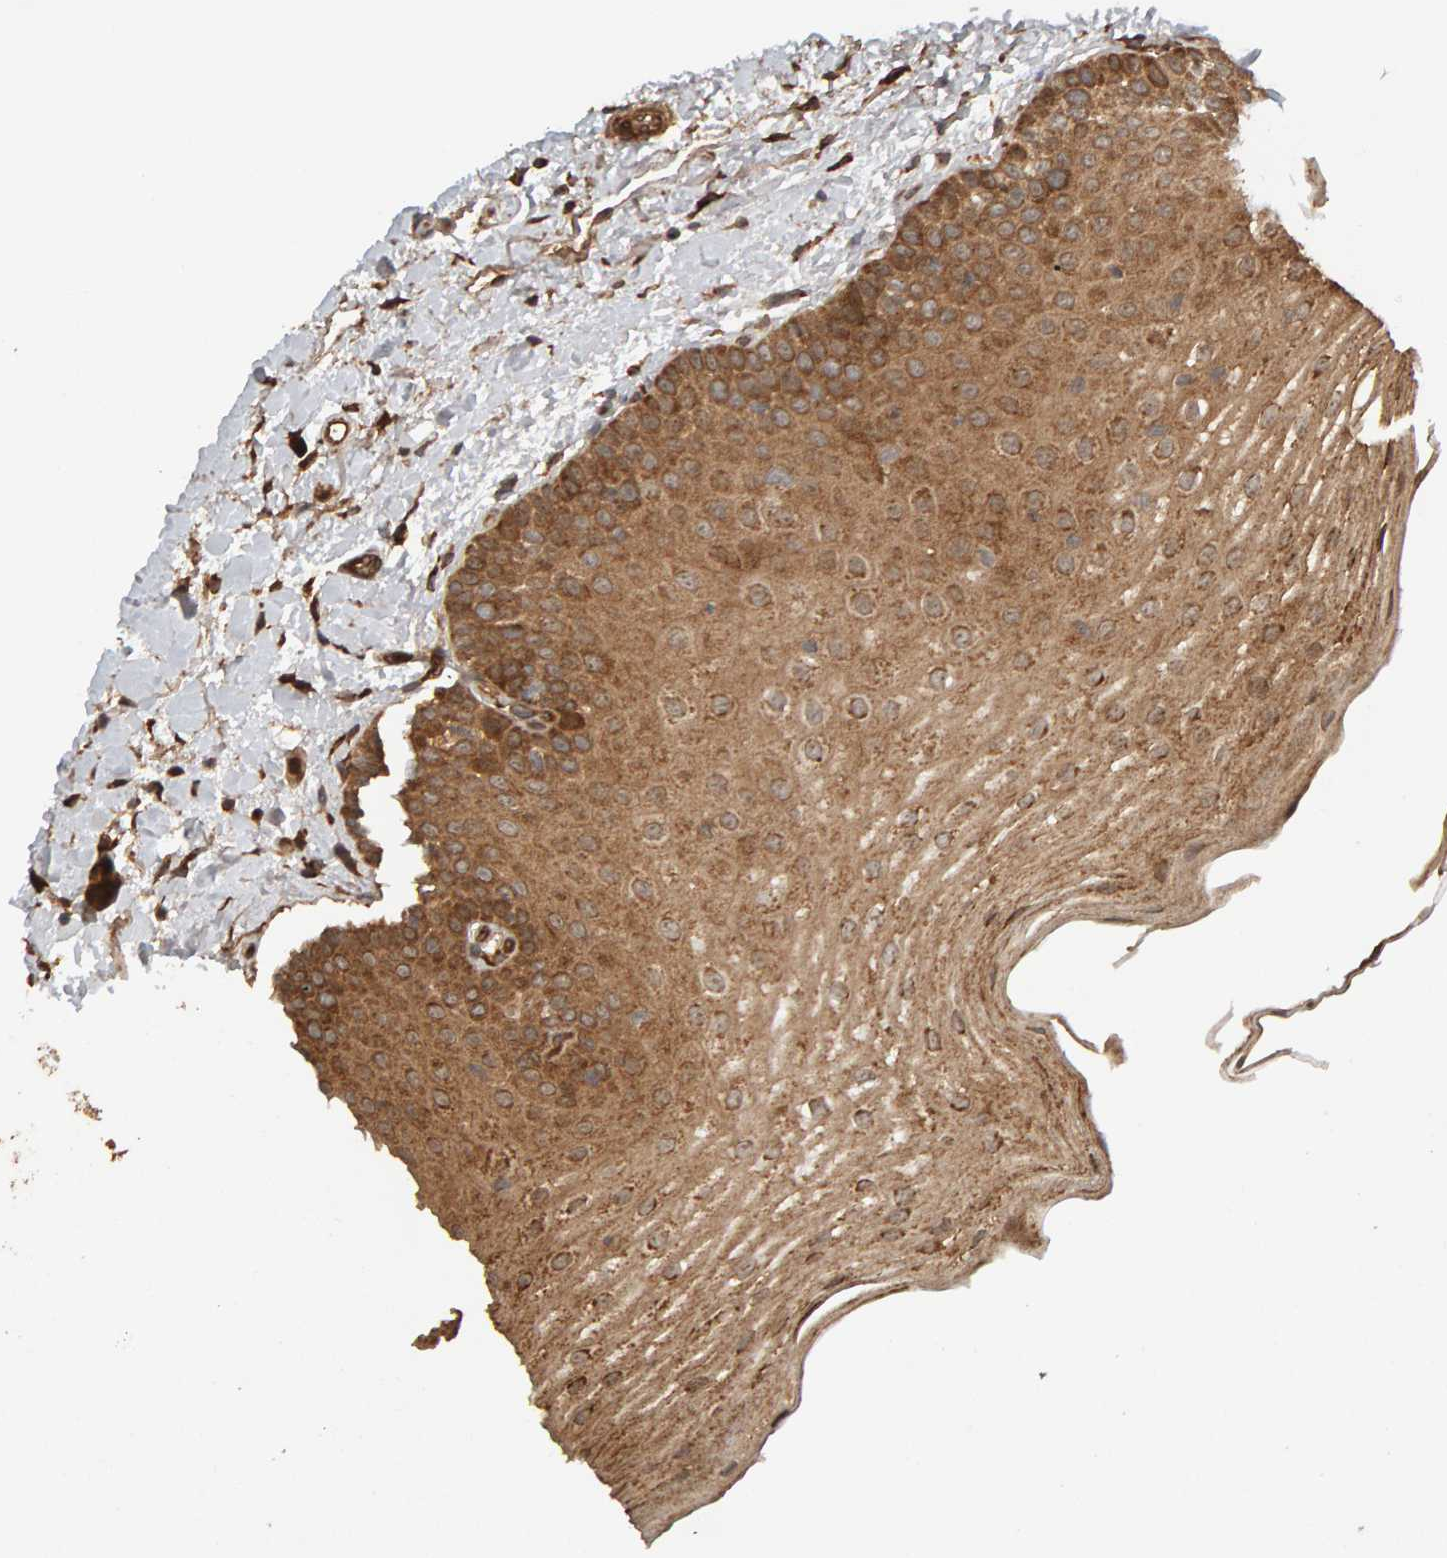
{"staining": {"intensity": "moderate", "quantity": ">75%", "location": "cytoplasmic/membranous"}, "tissue": "oral mucosa", "cell_type": "Squamous epithelial cells", "image_type": "normal", "snomed": [{"axis": "morphology", "description": "Normal tissue, NOS"}, {"axis": "topography", "description": "Skin"}, {"axis": "topography", "description": "Oral tissue"}], "caption": "Immunohistochemical staining of normal oral mucosa reveals medium levels of moderate cytoplasmic/membranous expression in approximately >75% of squamous epithelial cells. (Stains: DAB (3,3'-diaminobenzidine) in brown, nuclei in blue, Microscopy: brightfield microscopy at high magnification).", "gene": "ZFAND1", "patient": {"sex": "male", "age": 84}}